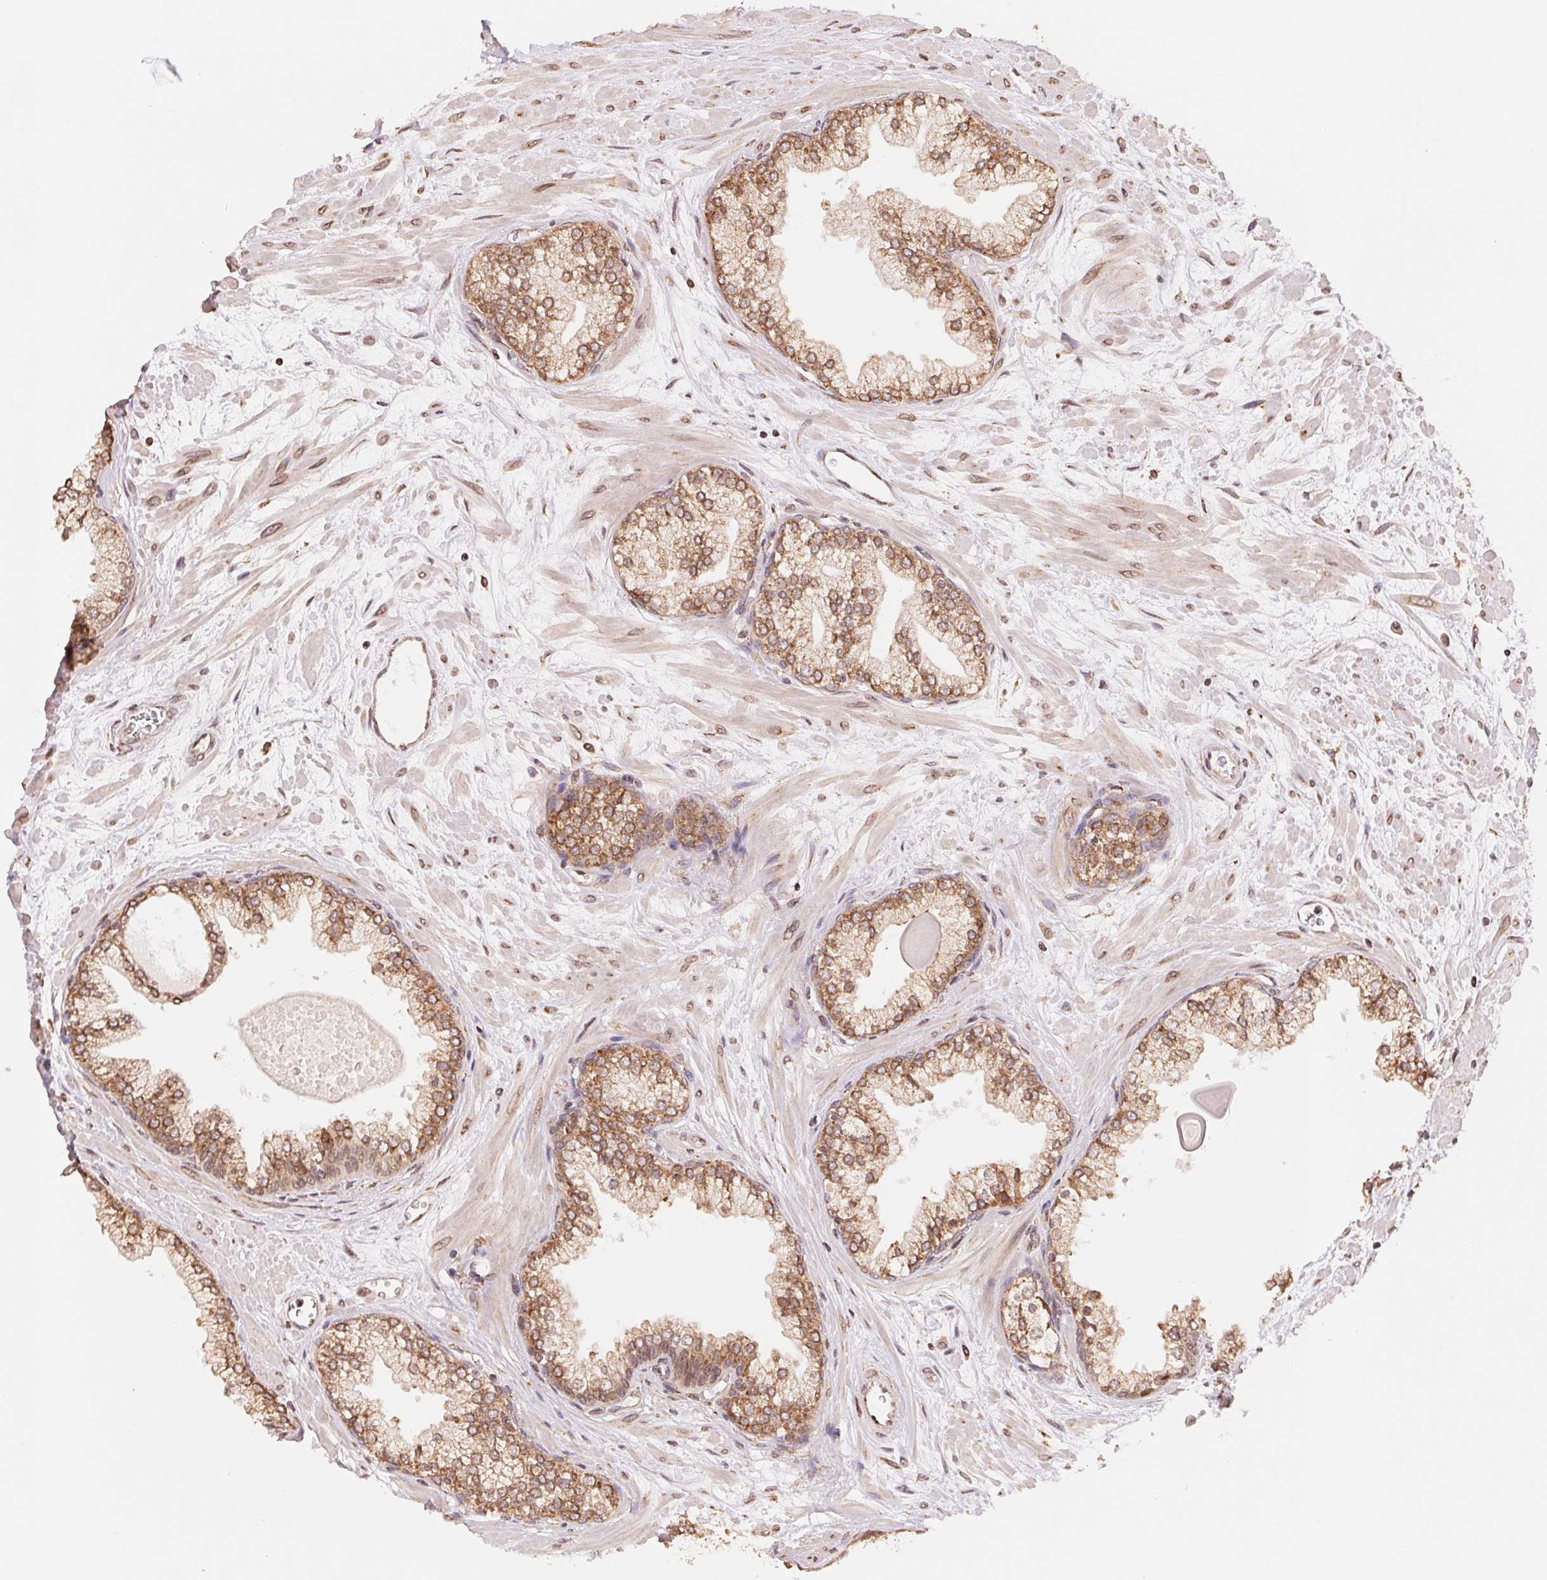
{"staining": {"intensity": "moderate", "quantity": ">75%", "location": "cytoplasmic/membranous"}, "tissue": "prostate", "cell_type": "Glandular cells", "image_type": "normal", "snomed": [{"axis": "morphology", "description": "Normal tissue, NOS"}, {"axis": "topography", "description": "Prostate"}, {"axis": "topography", "description": "Peripheral nerve tissue"}], "caption": "Prostate stained with immunohistochemistry (IHC) displays moderate cytoplasmic/membranous staining in approximately >75% of glandular cells. (IHC, brightfield microscopy, high magnification).", "gene": "RPN1", "patient": {"sex": "male", "age": 61}}